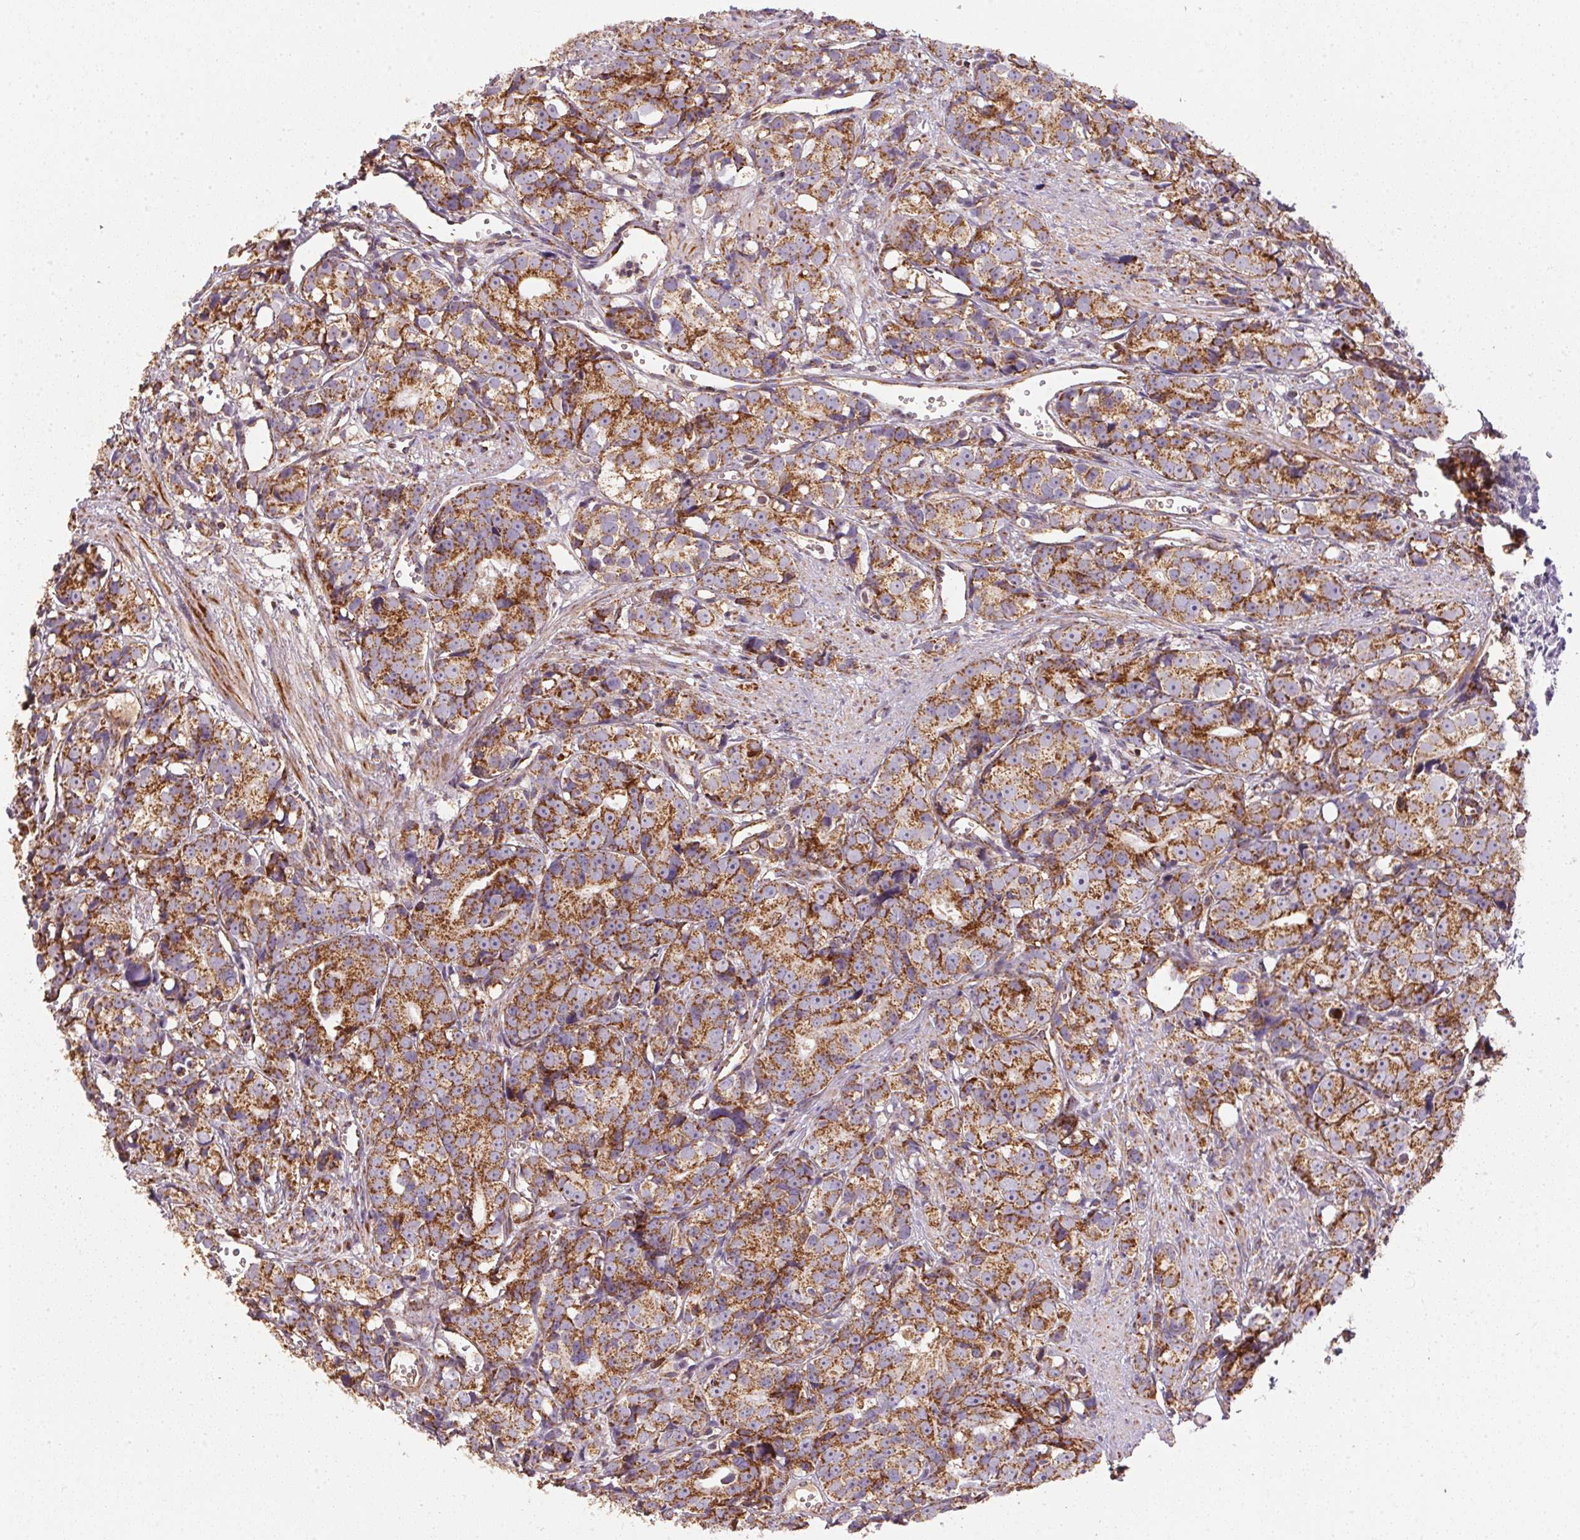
{"staining": {"intensity": "strong", "quantity": ">75%", "location": "cytoplasmic/membranous"}, "tissue": "prostate cancer", "cell_type": "Tumor cells", "image_type": "cancer", "snomed": [{"axis": "morphology", "description": "Adenocarcinoma, High grade"}, {"axis": "topography", "description": "Prostate"}], "caption": "Prostate cancer (high-grade adenocarcinoma) stained for a protein exhibits strong cytoplasmic/membranous positivity in tumor cells.", "gene": "NDUFS2", "patient": {"sex": "male", "age": 77}}